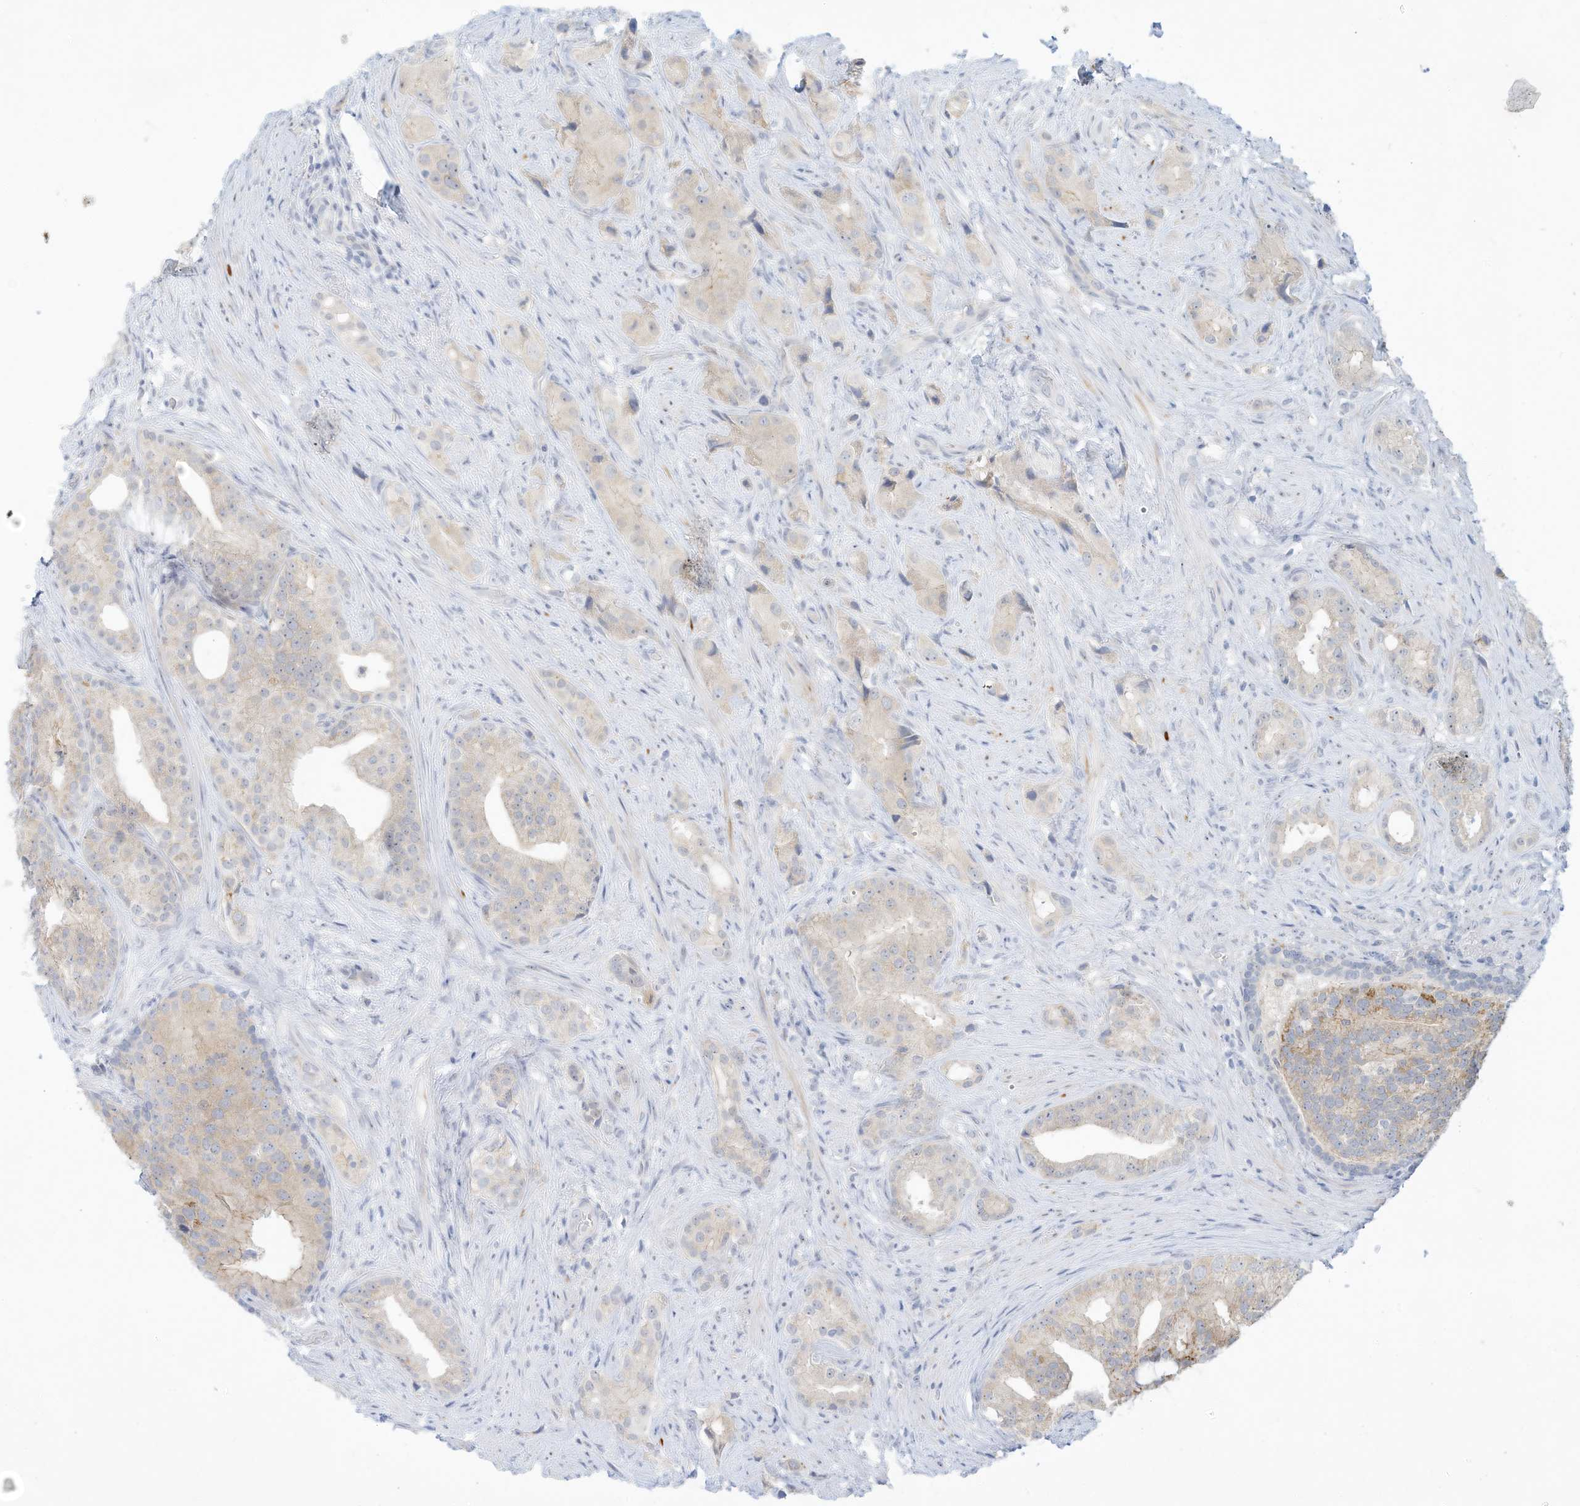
{"staining": {"intensity": "weak", "quantity": "<25%", "location": "cytoplasmic/membranous"}, "tissue": "prostate cancer", "cell_type": "Tumor cells", "image_type": "cancer", "snomed": [{"axis": "morphology", "description": "Adenocarcinoma, Low grade"}, {"axis": "topography", "description": "Prostate"}], "caption": "Protein analysis of prostate adenocarcinoma (low-grade) displays no significant staining in tumor cells.", "gene": "PAK6", "patient": {"sex": "male", "age": 71}}